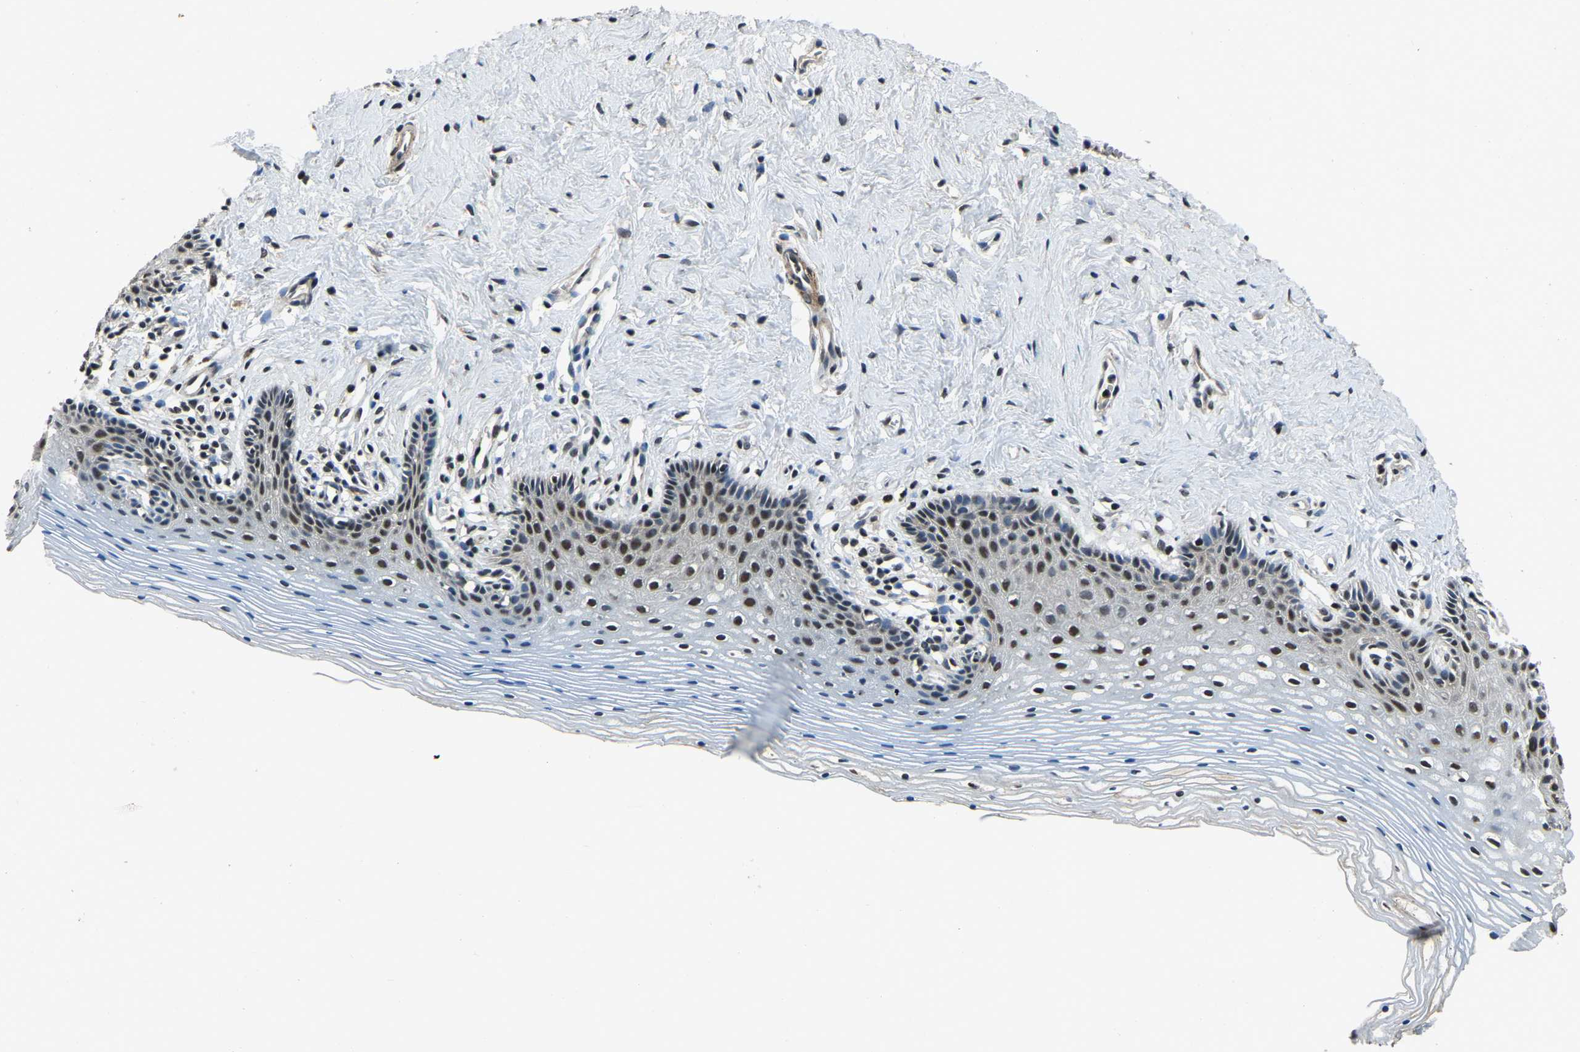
{"staining": {"intensity": "moderate", "quantity": "25%-75%", "location": "nuclear"}, "tissue": "vagina", "cell_type": "Squamous epithelial cells", "image_type": "normal", "snomed": [{"axis": "morphology", "description": "Normal tissue, NOS"}, {"axis": "topography", "description": "Vagina"}], "caption": "This photomicrograph reveals immunohistochemistry staining of unremarkable human vagina, with medium moderate nuclear staining in approximately 25%-75% of squamous epithelial cells.", "gene": "ANKIB1", "patient": {"sex": "female", "age": 32}}